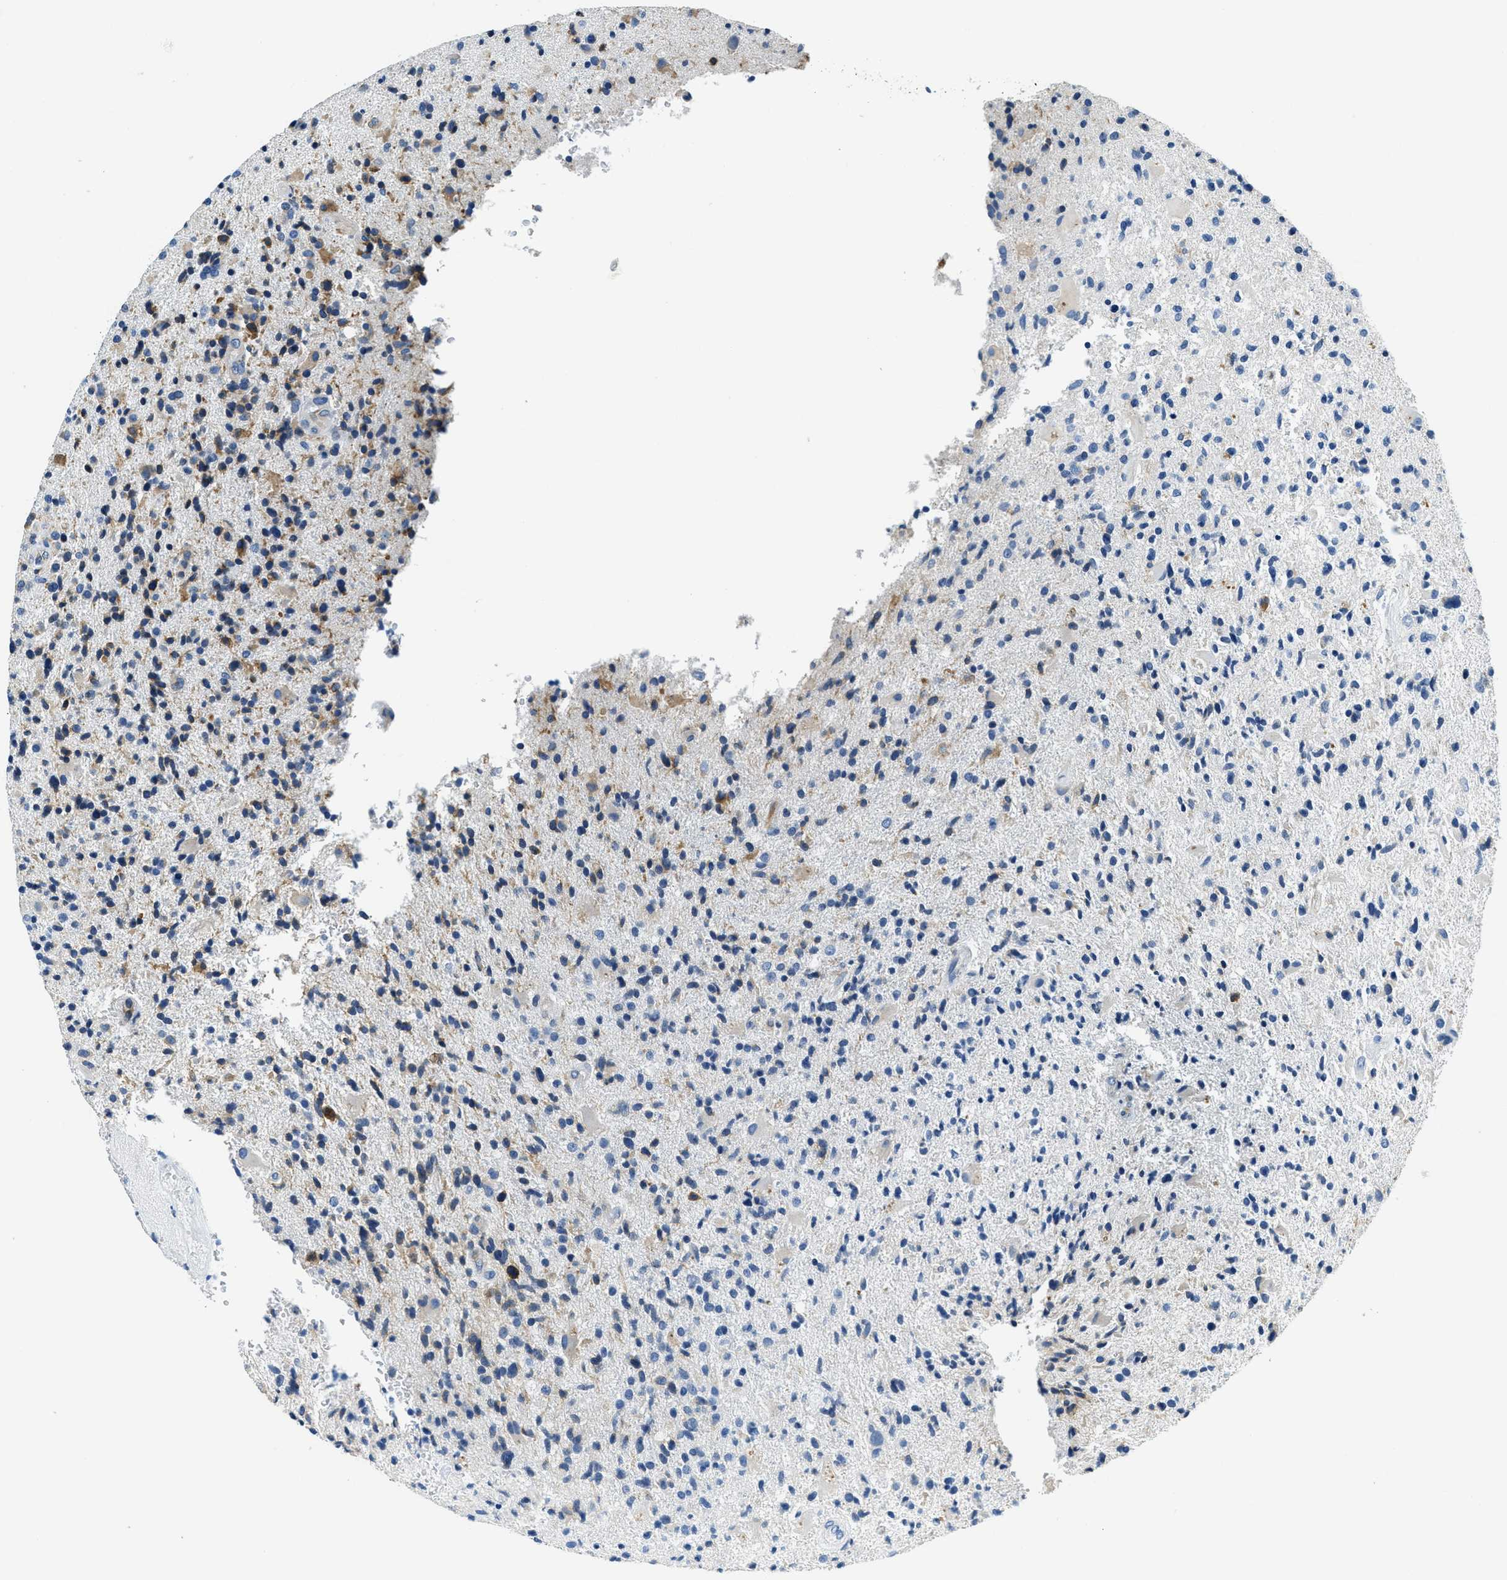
{"staining": {"intensity": "weak", "quantity": "25%-75%", "location": "cytoplasmic/membranous"}, "tissue": "glioma", "cell_type": "Tumor cells", "image_type": "cancer", "snomed": [{"axis": "morphology", "description": "Glioma, malignant, High grade"}, {"axis": "topography", "description": "Brain"}], "caption": "IHC micrograph of neoplastic tissue: human glioma stained using IHC demonstrates low levels of weak protein expression localized specifically in the cytoplasmic/membranous of tumor cells, appearing as a cytoplasmic/membranous brown color.", "gene": "UBAC2", "patient": {"sex": "male", "age": 72}}